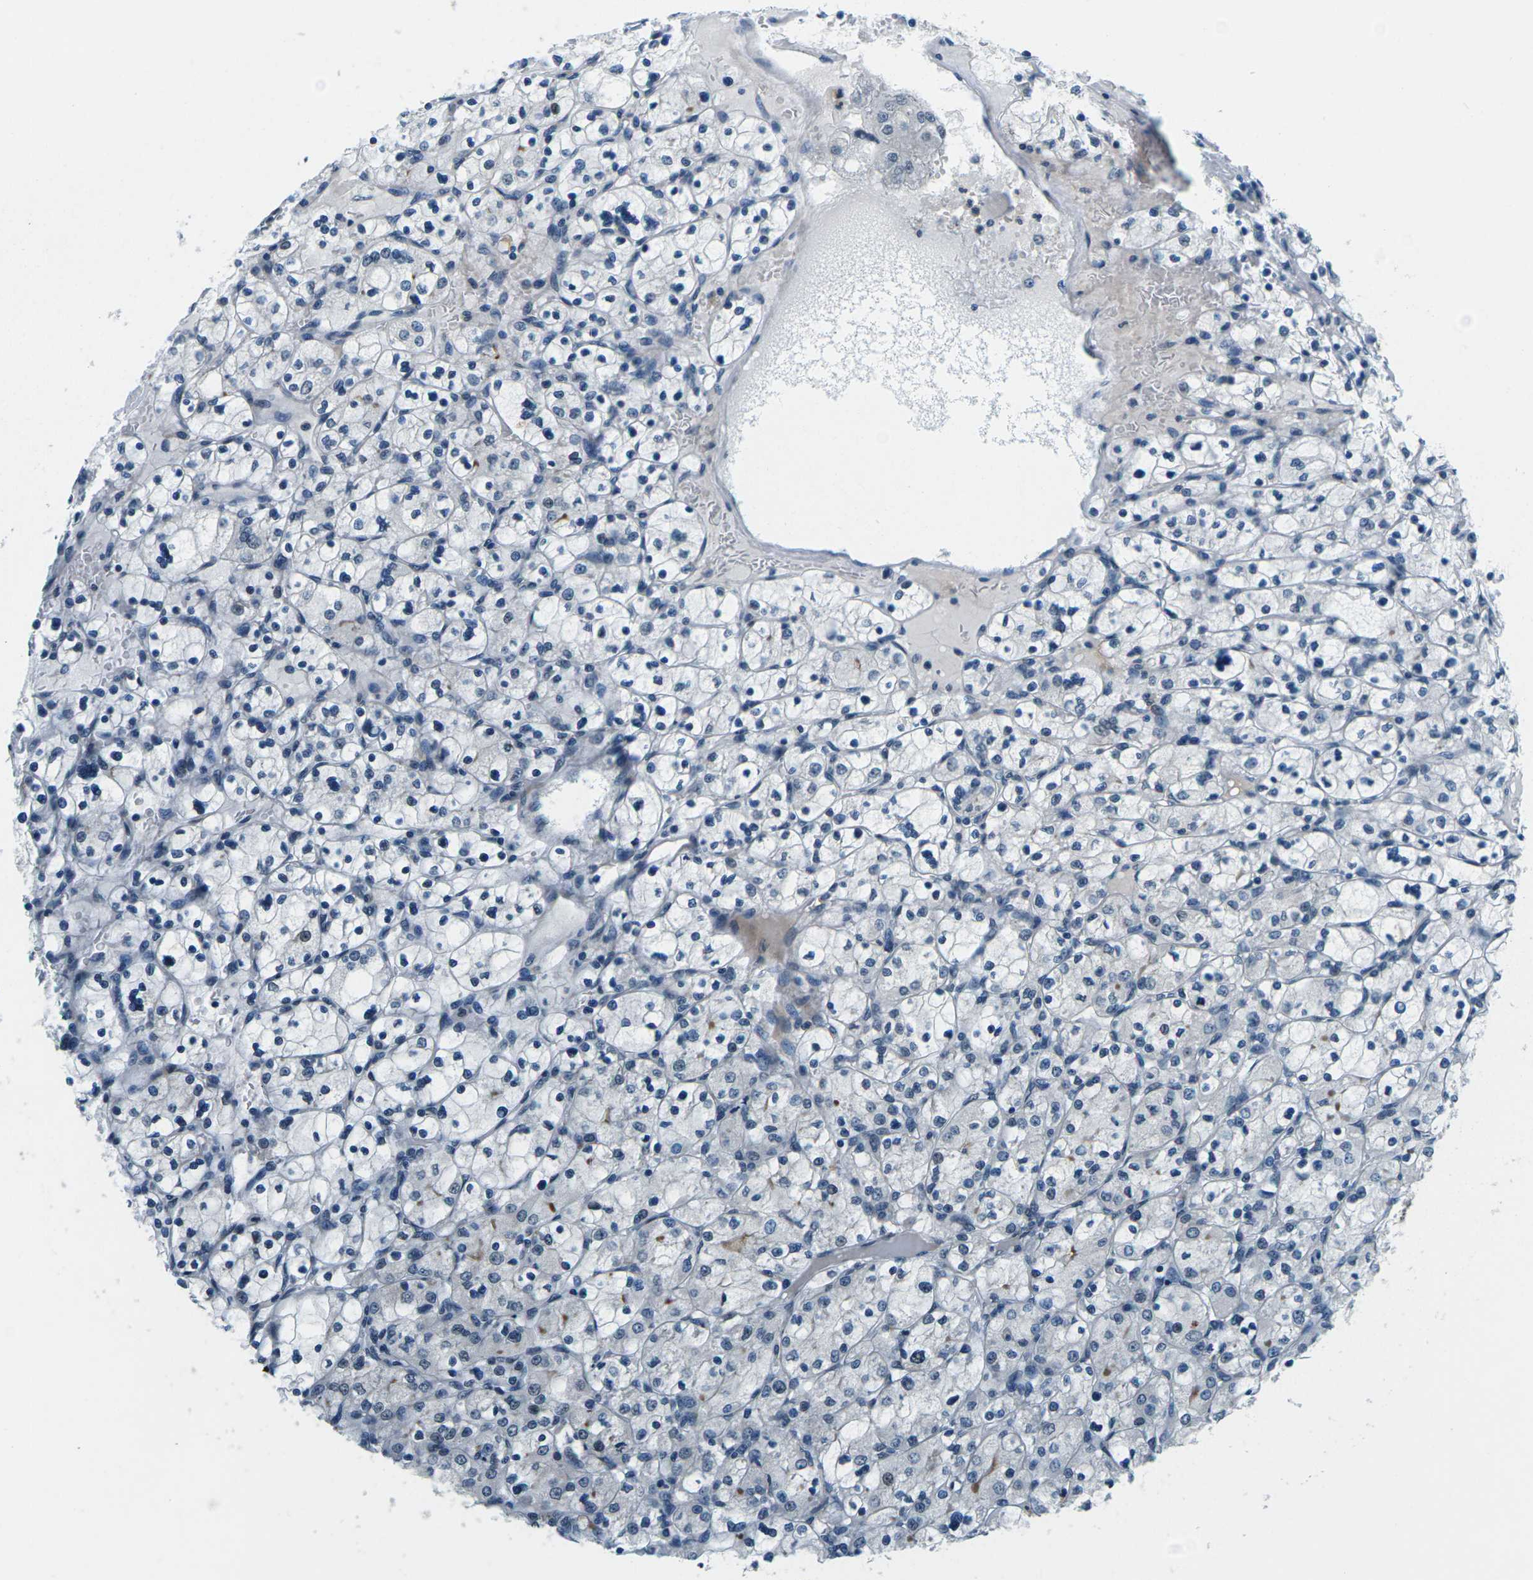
{"staining": {"intensity": "negative", "quantity": "none", "location": "none"}, "tissue": "renal cancer", "cell_type": "Tumor cells", "image_type": "cancer", "snomed": [{"axis": "morphology", "description": "Adenocarcinoma, NOS"}, {"axis": "topography", "description": "Kidney"}], "caption": "A high-resolution photomicrograph shows immunohistochemistry (IHC) staining of renal cancer (adenocarcinoma), which demonstrates no significant expression in tumor cells.", "gene": "UBE2S", "patient": {"sex": "female", "age": 83}}